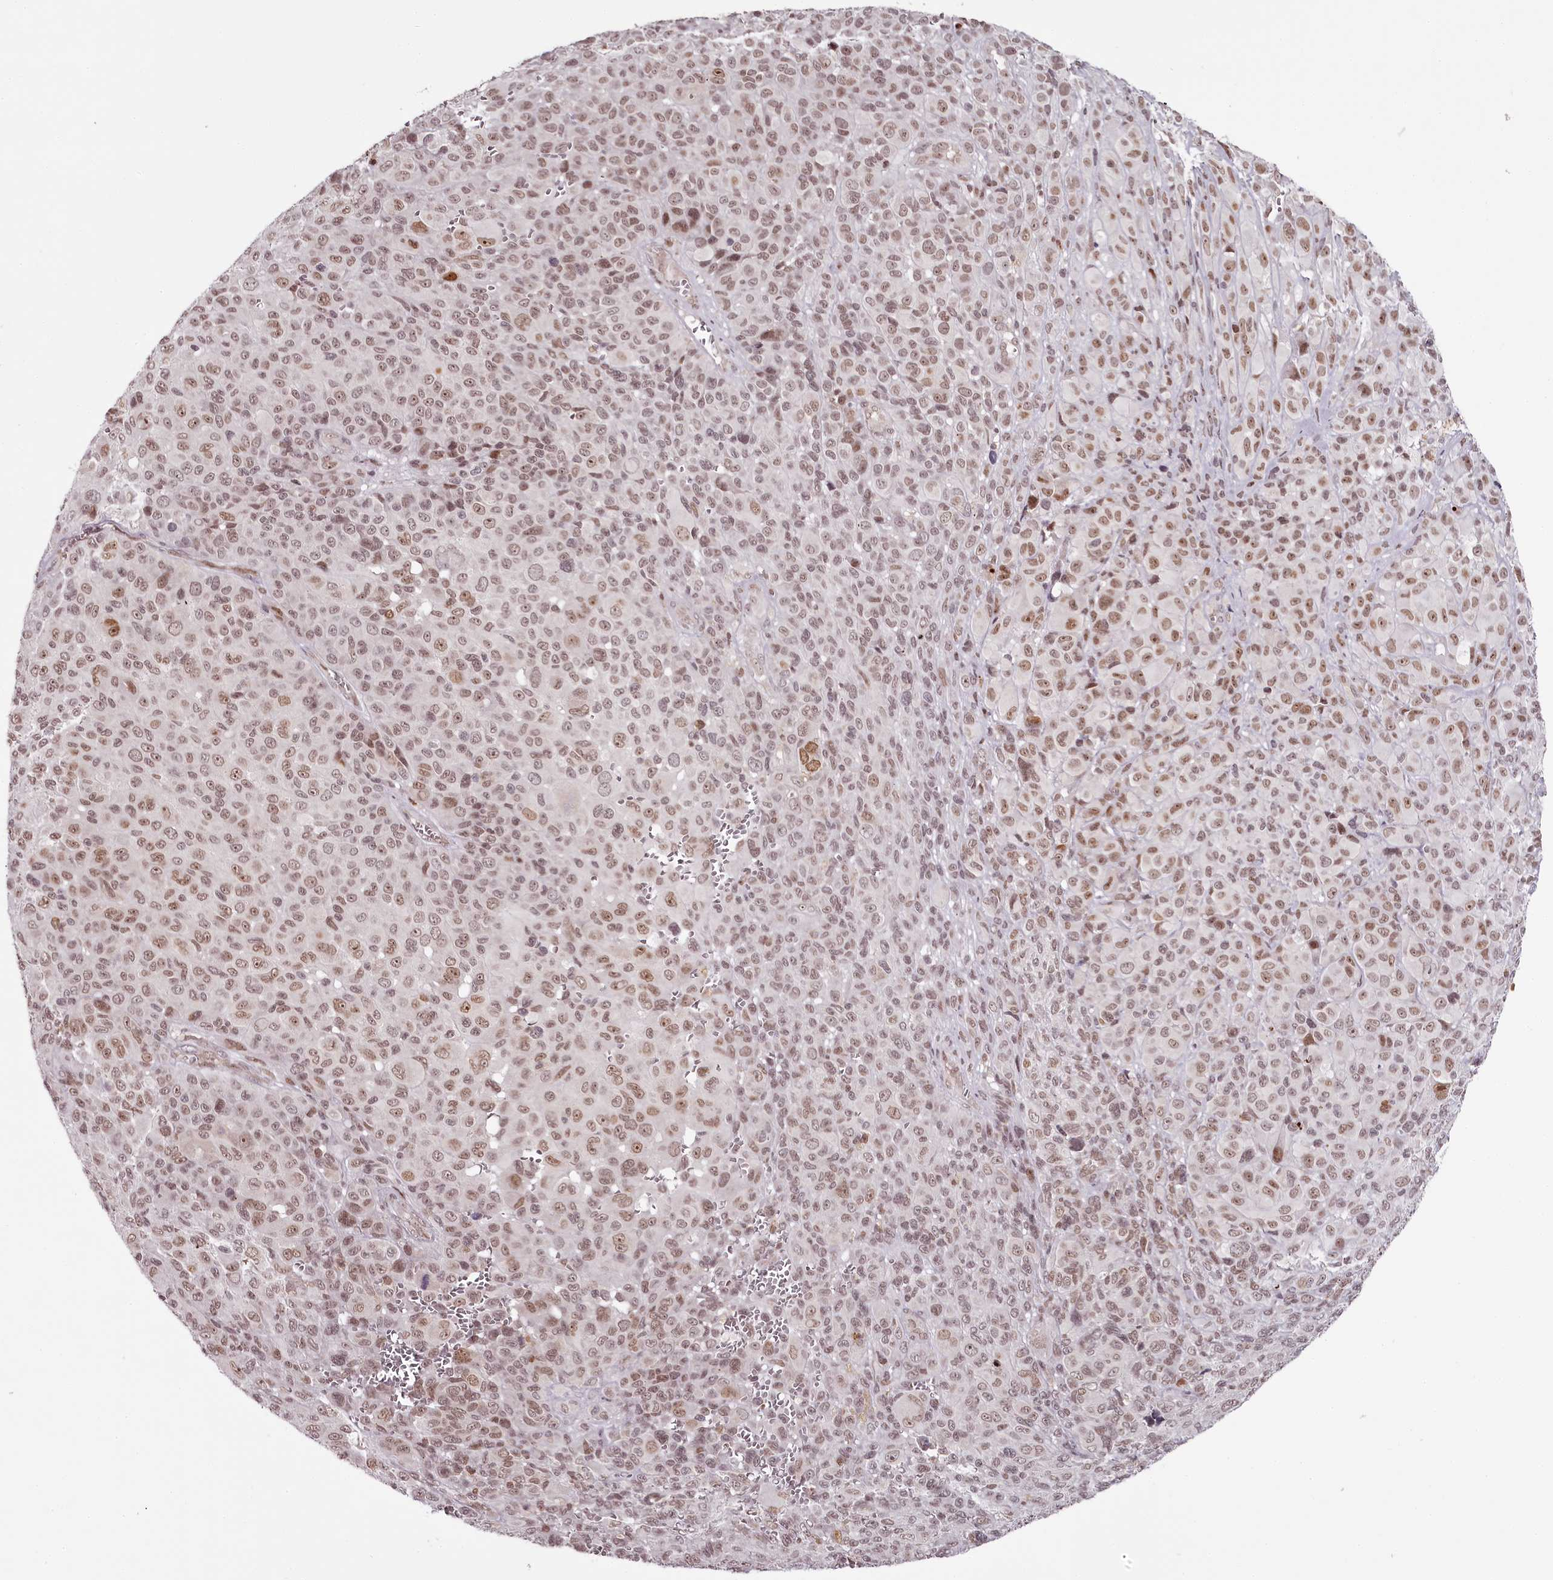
{"staining": {"intensity": "moderate", "quantity": ">75%", "location": "nuclear"}, "tissue": "melanoma", "cell_type": "Tumor cells", "image_type": "cancer", "snomed": [{"axis": "morphology", "description": "Malignant melanoma, NOS"}, {"axis": "topography", "description": "Skin of trunk"}], "caption": "DAB immunohistochemical staining of malignant melanoma displays moderate nuclear protein staining in approximately >75% of tumor cells.", "gene": "THYN1", "patient": {"sex": "male", "age": 71}}